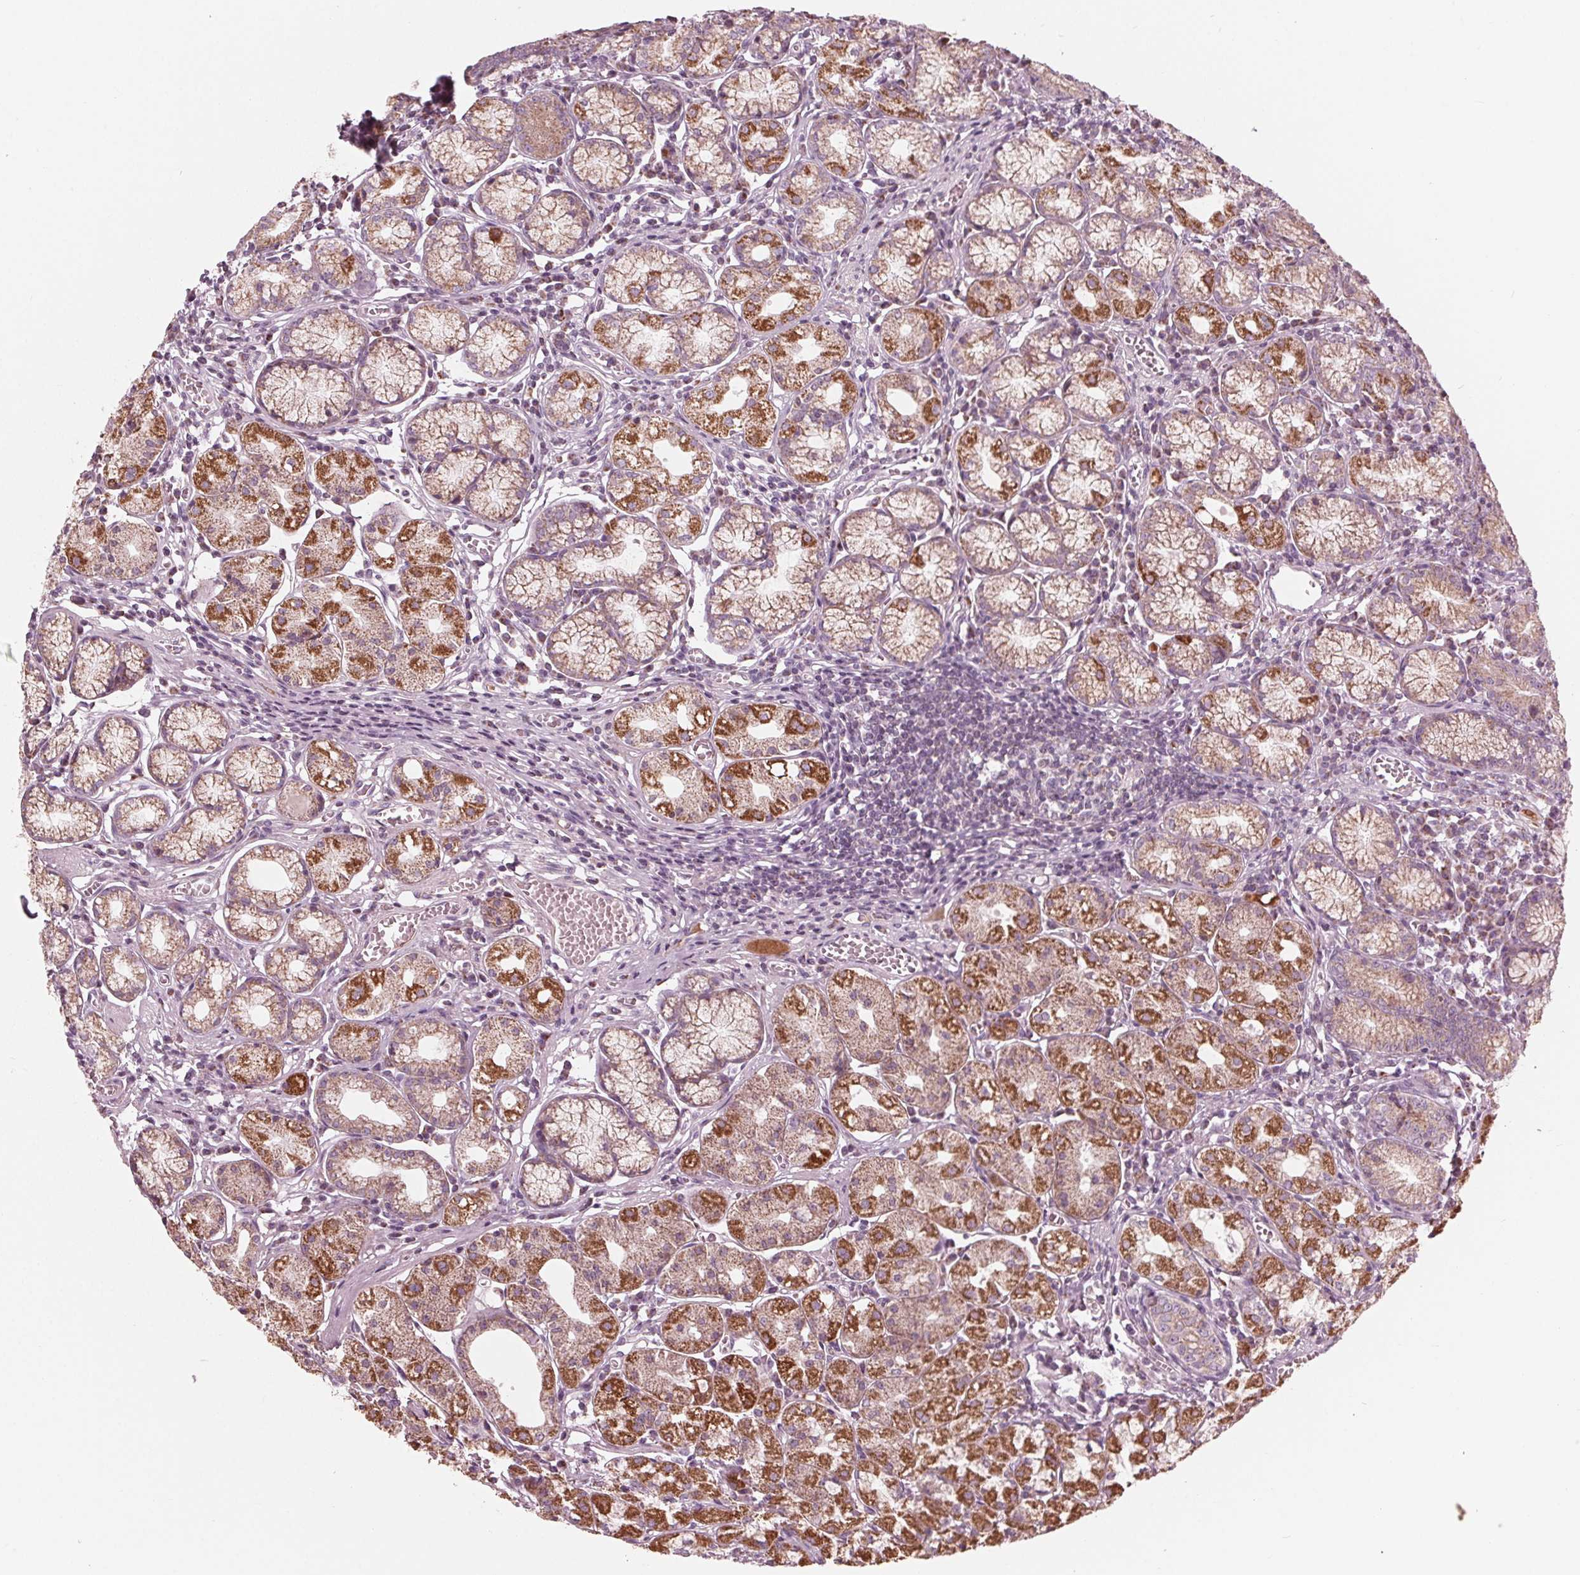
{"staining": {"intensity": "strong", "quantity": "25%-75%", "location": "cytoplasmic/membranous"}, "tissue": "stomach", "cell_type": "Glandular cells", "image_type": "normal", "snomed": [{"axis": "morphology", "description": "Normal tissue, NOS"}, {"axis": "topography", "description": "Stomach"}], "caption": "The image demonstrates staining of unremarkable stomach, revealing strong cytoplasmic/membranous protein positivity (brown color) within glandular cells. (DAB = brown stain, brightfield microscopy at high magnification).", "gene": "CLN6", "patient": {"sex": "male", "age": 55}}